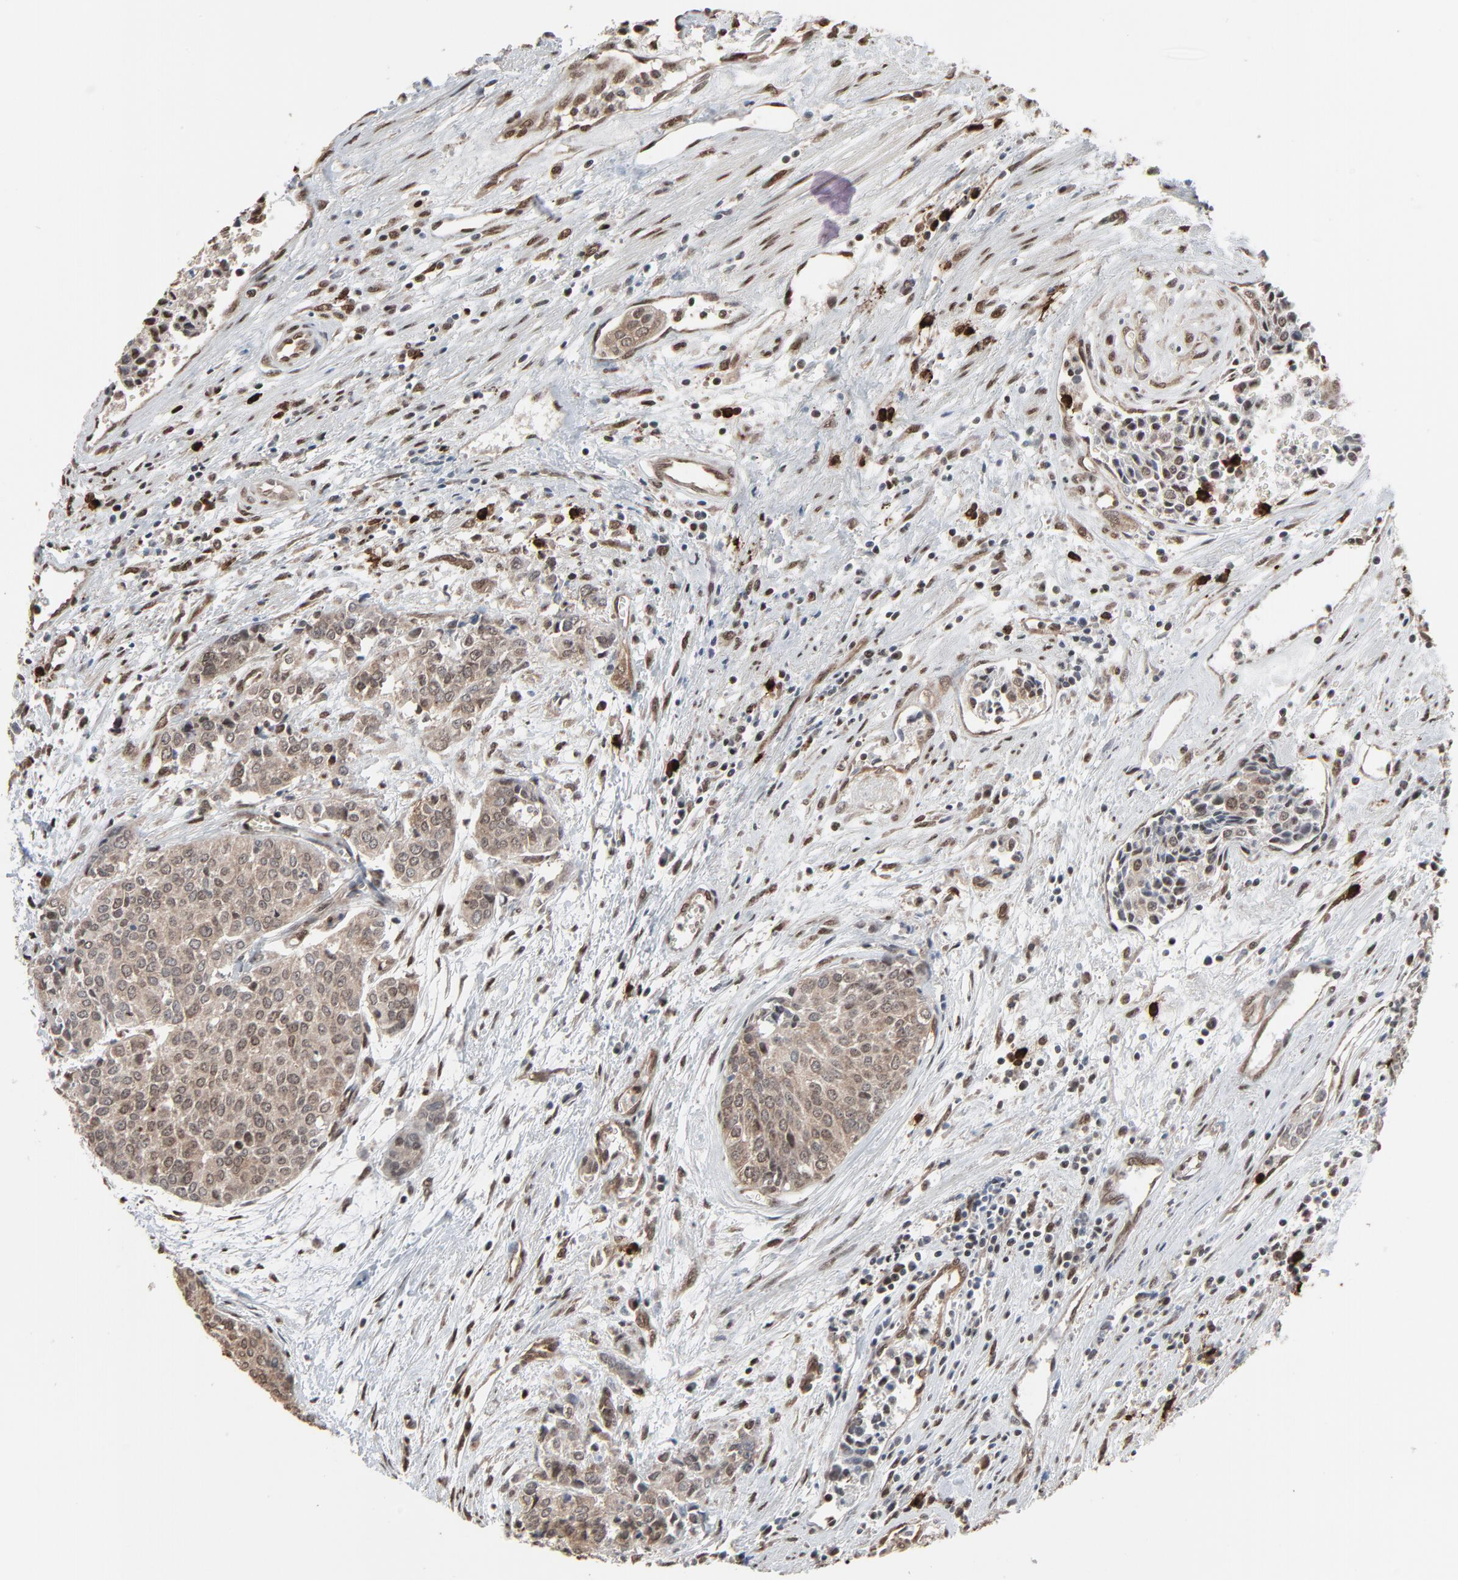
{"staining": {"intensity": "moderate", "quantity": "25%-75%", "location": "cytoplasmic/membranous,nuclear"}, "tissue": "urothelial cancer", "cell_type": "Tumor cells", "image_type": "cancer", "snomed": [{"axis": "morphology", "description": "Urothelial carcinoma, Low grade"}, {"axis": "topography", "description": "Urinary bladder"}], "caption": "Protein expression analysis of low-grade urothelial carcinoma exhibits moderate cytoplasmic/membranous and nuclear staining in approximately 25%-75% of tumor cells.", "gene": "MEIS2", "patient": {"sex": "female", "age": 73}}